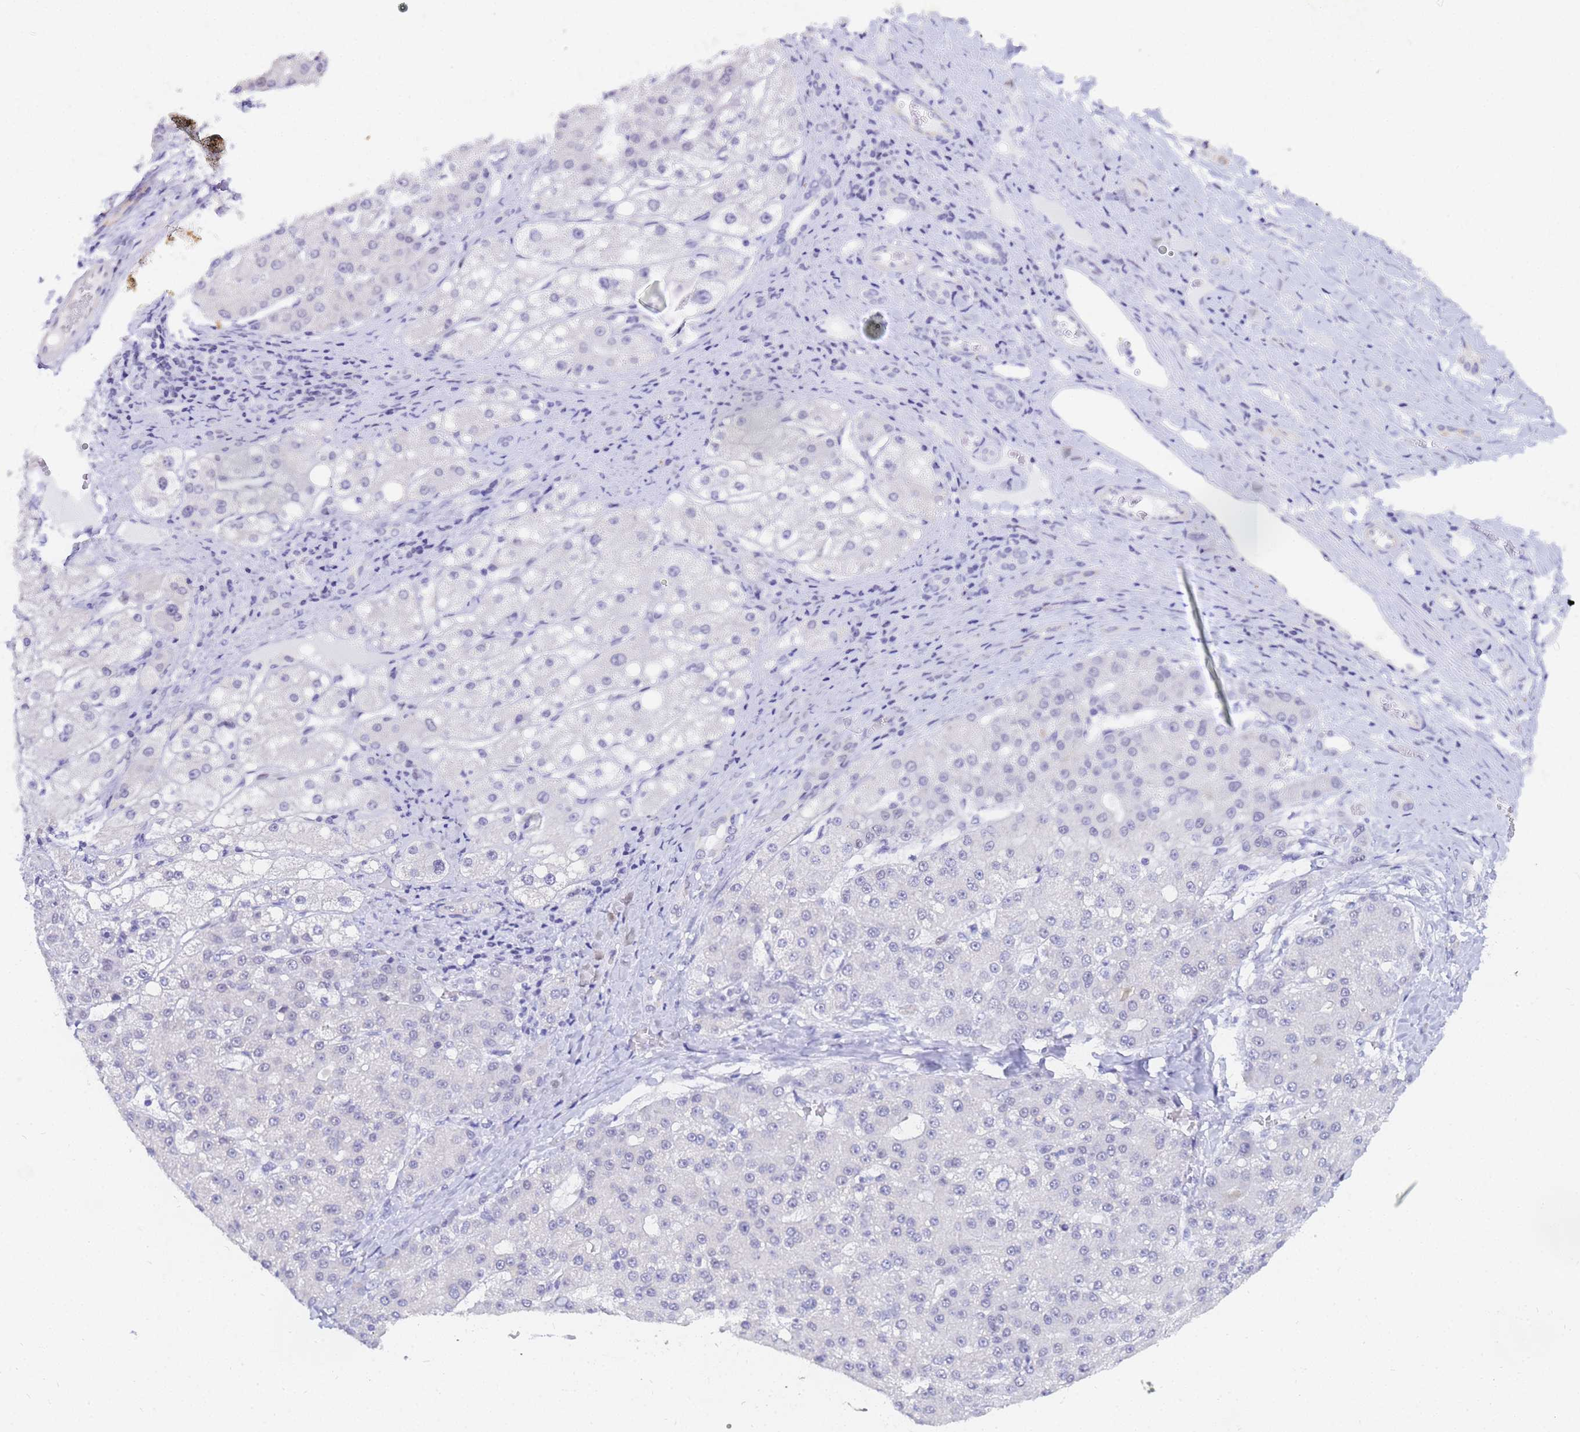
{"staining": {"intensity": "negative", "quantity": "none", "location": "none"}, "tissue": "liver cancer", "cell_type": "Tumor cells", "image_type": "cancer", "snomed": [{"axis": "morphology", "description": "Carcinoma, Hepatocellular, NOS"}, {"axis": "topography", "description": "Liver"}], "caption": "Micrograph shows no significant protein expression in tumor cells of hepatocellular carcinoma (liver).", "gene": "CKMT1A", "patient": {"sex": "male", "age": 67}}